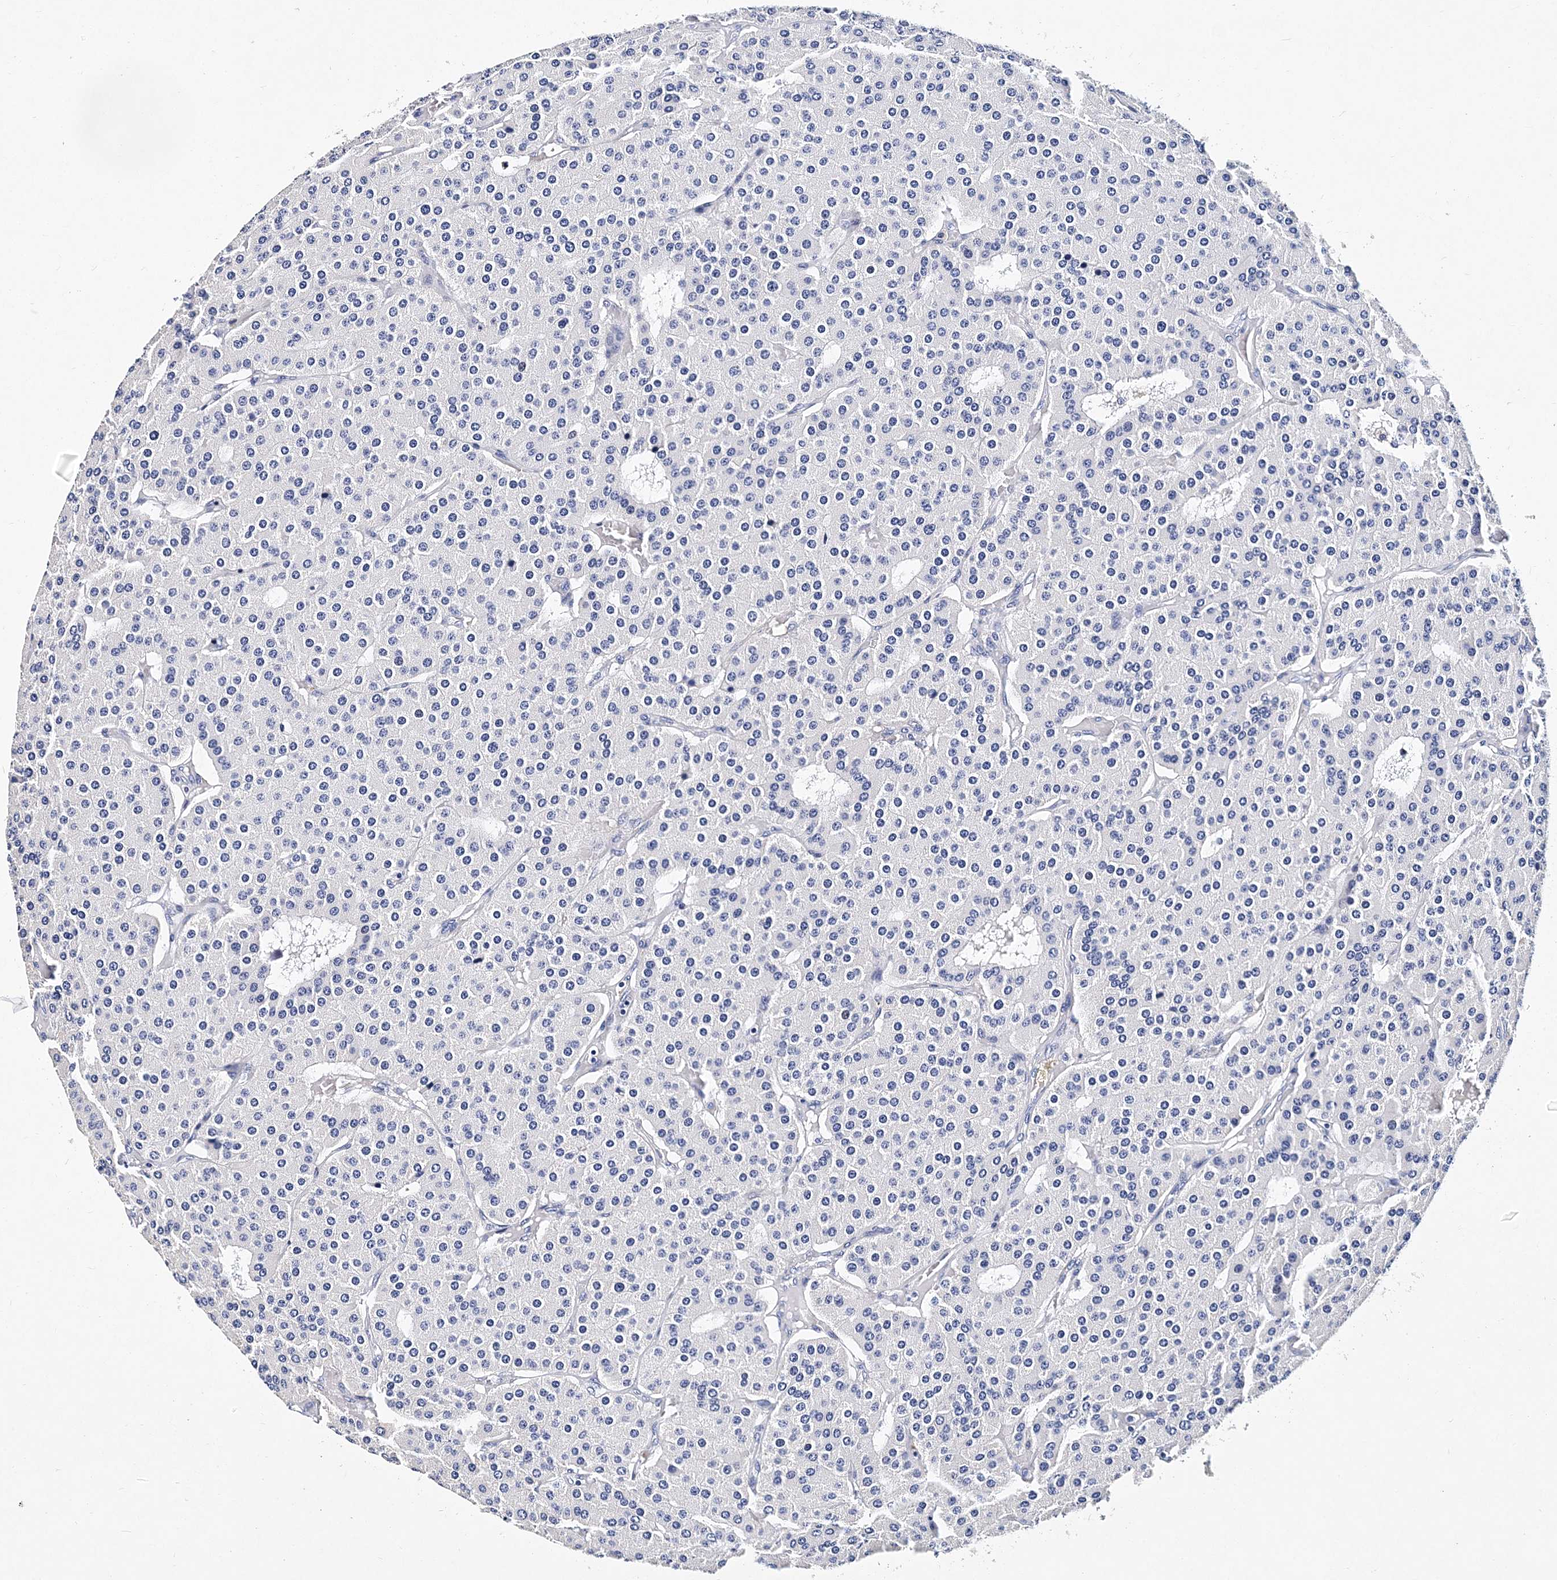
{"staining": {"intensity": "negative", "quantity": "none", "location": "none"}, "tissue": "parathyroid gland", "cell_type": "Glandular cells", "image_type": "normal", "snomed": [{"axis": "morphology", "description": "Normal tissue, NOS"}, {"axis": "morphology", "description": "Adenoma, NOS"}, {"axis": "topography", "description": "Parathyroid gland"}], "caption": "Image shows no protein staining in glandular cells of benign parathyroid gland. Nuclei are stained in blue.", "gene": "ITGA2B", "patient": {"sex": "female", "age": 86}}